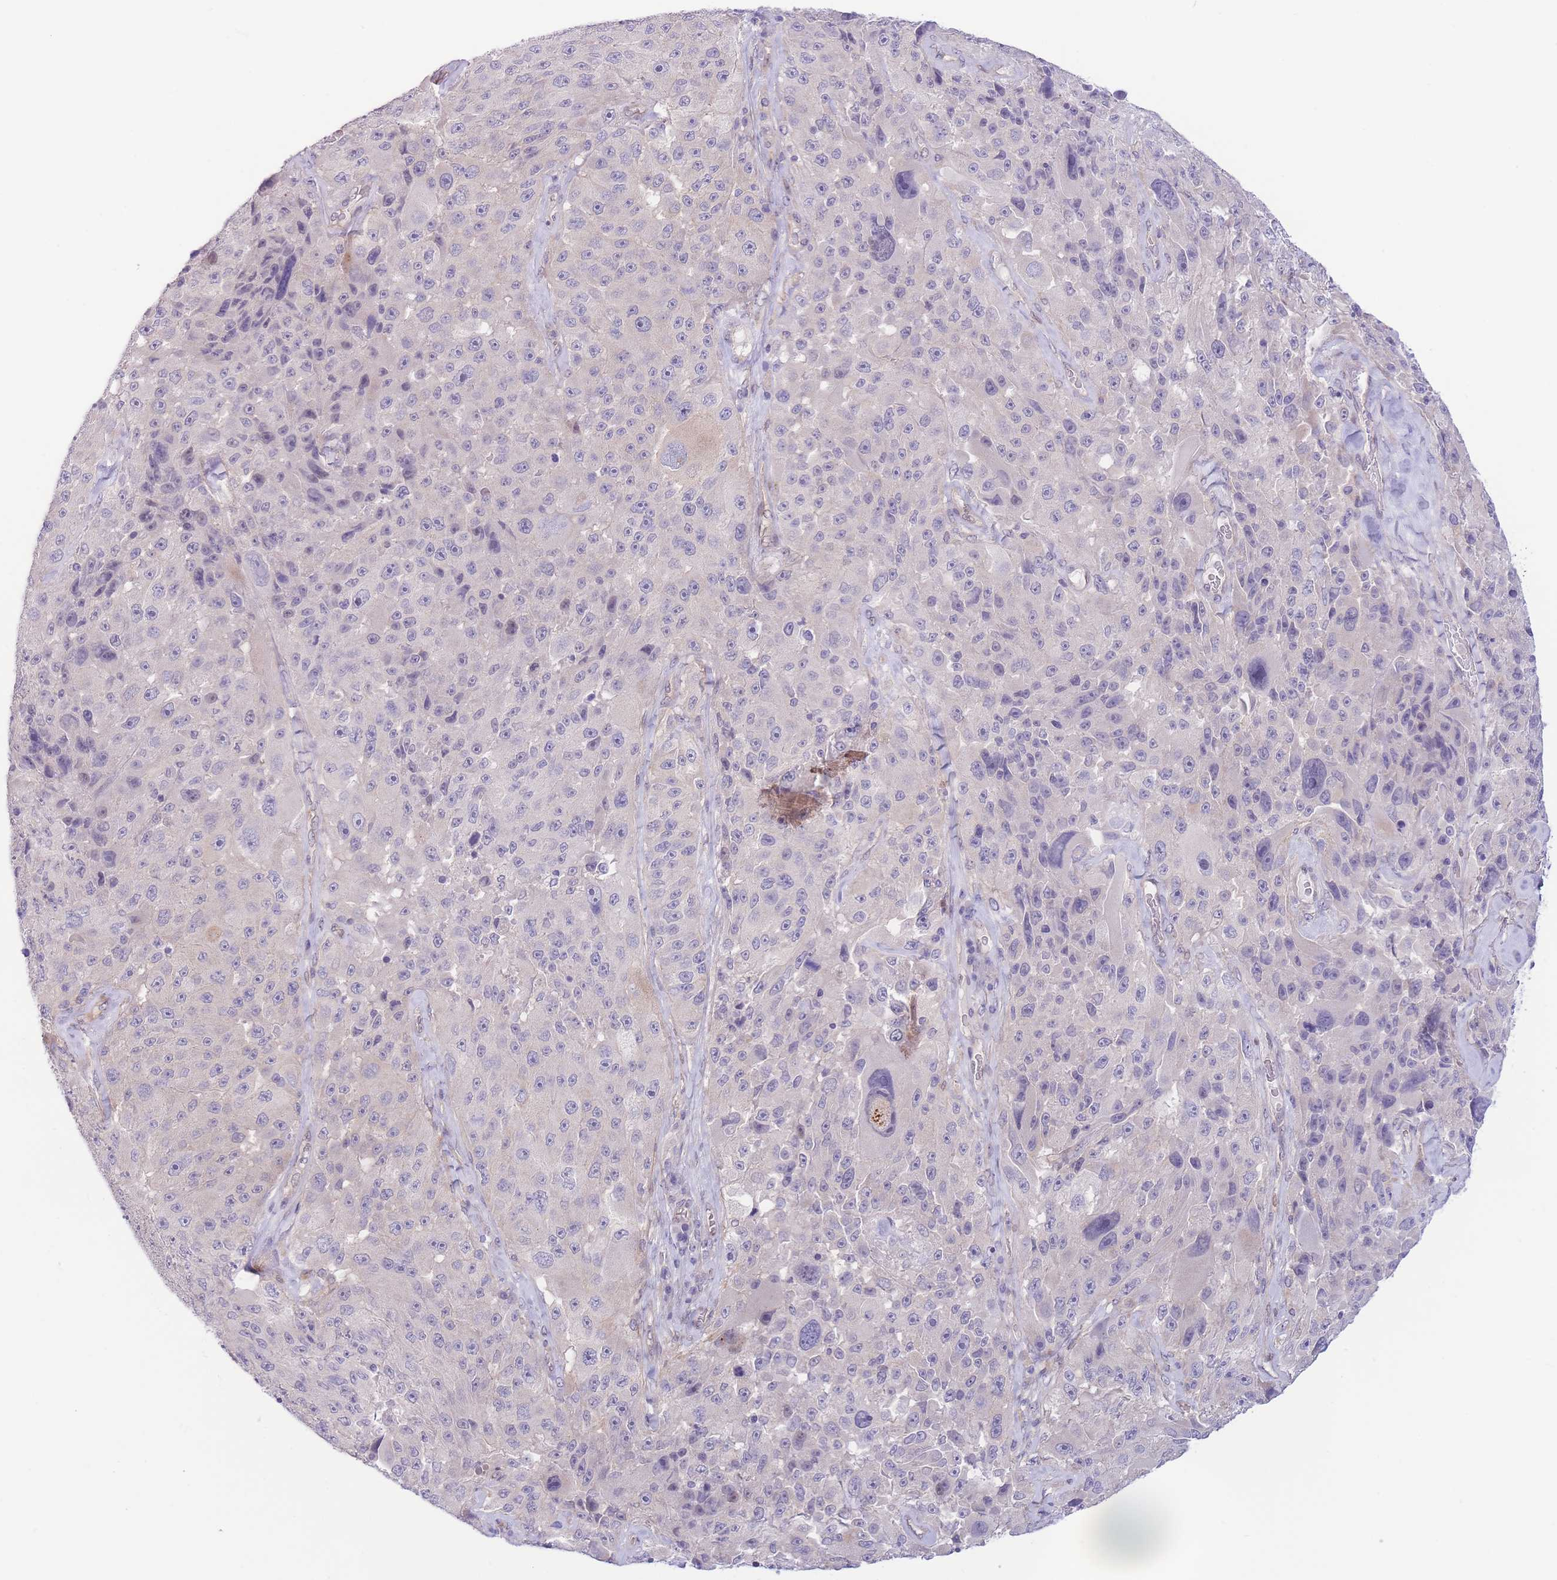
{"staining": {"intensity": "negative", "quantity": "none", "location": "none"}, "tissue": "melanoma", "cell_type": "Tumor cells", "image_type": "cancer", "snomed": [{"axis": "morphology", "description": "Malignant melanoma, Metastatic site"}, {"axis": "topography", "description": "Lymph node"}], "caption": "A high-resolution micrograph shows IHC staining of melanoma, which demonstrates no significant expression in tumor cells.", "gene": "C9orf152", "patient": {"sex": "male", "age": 62}}